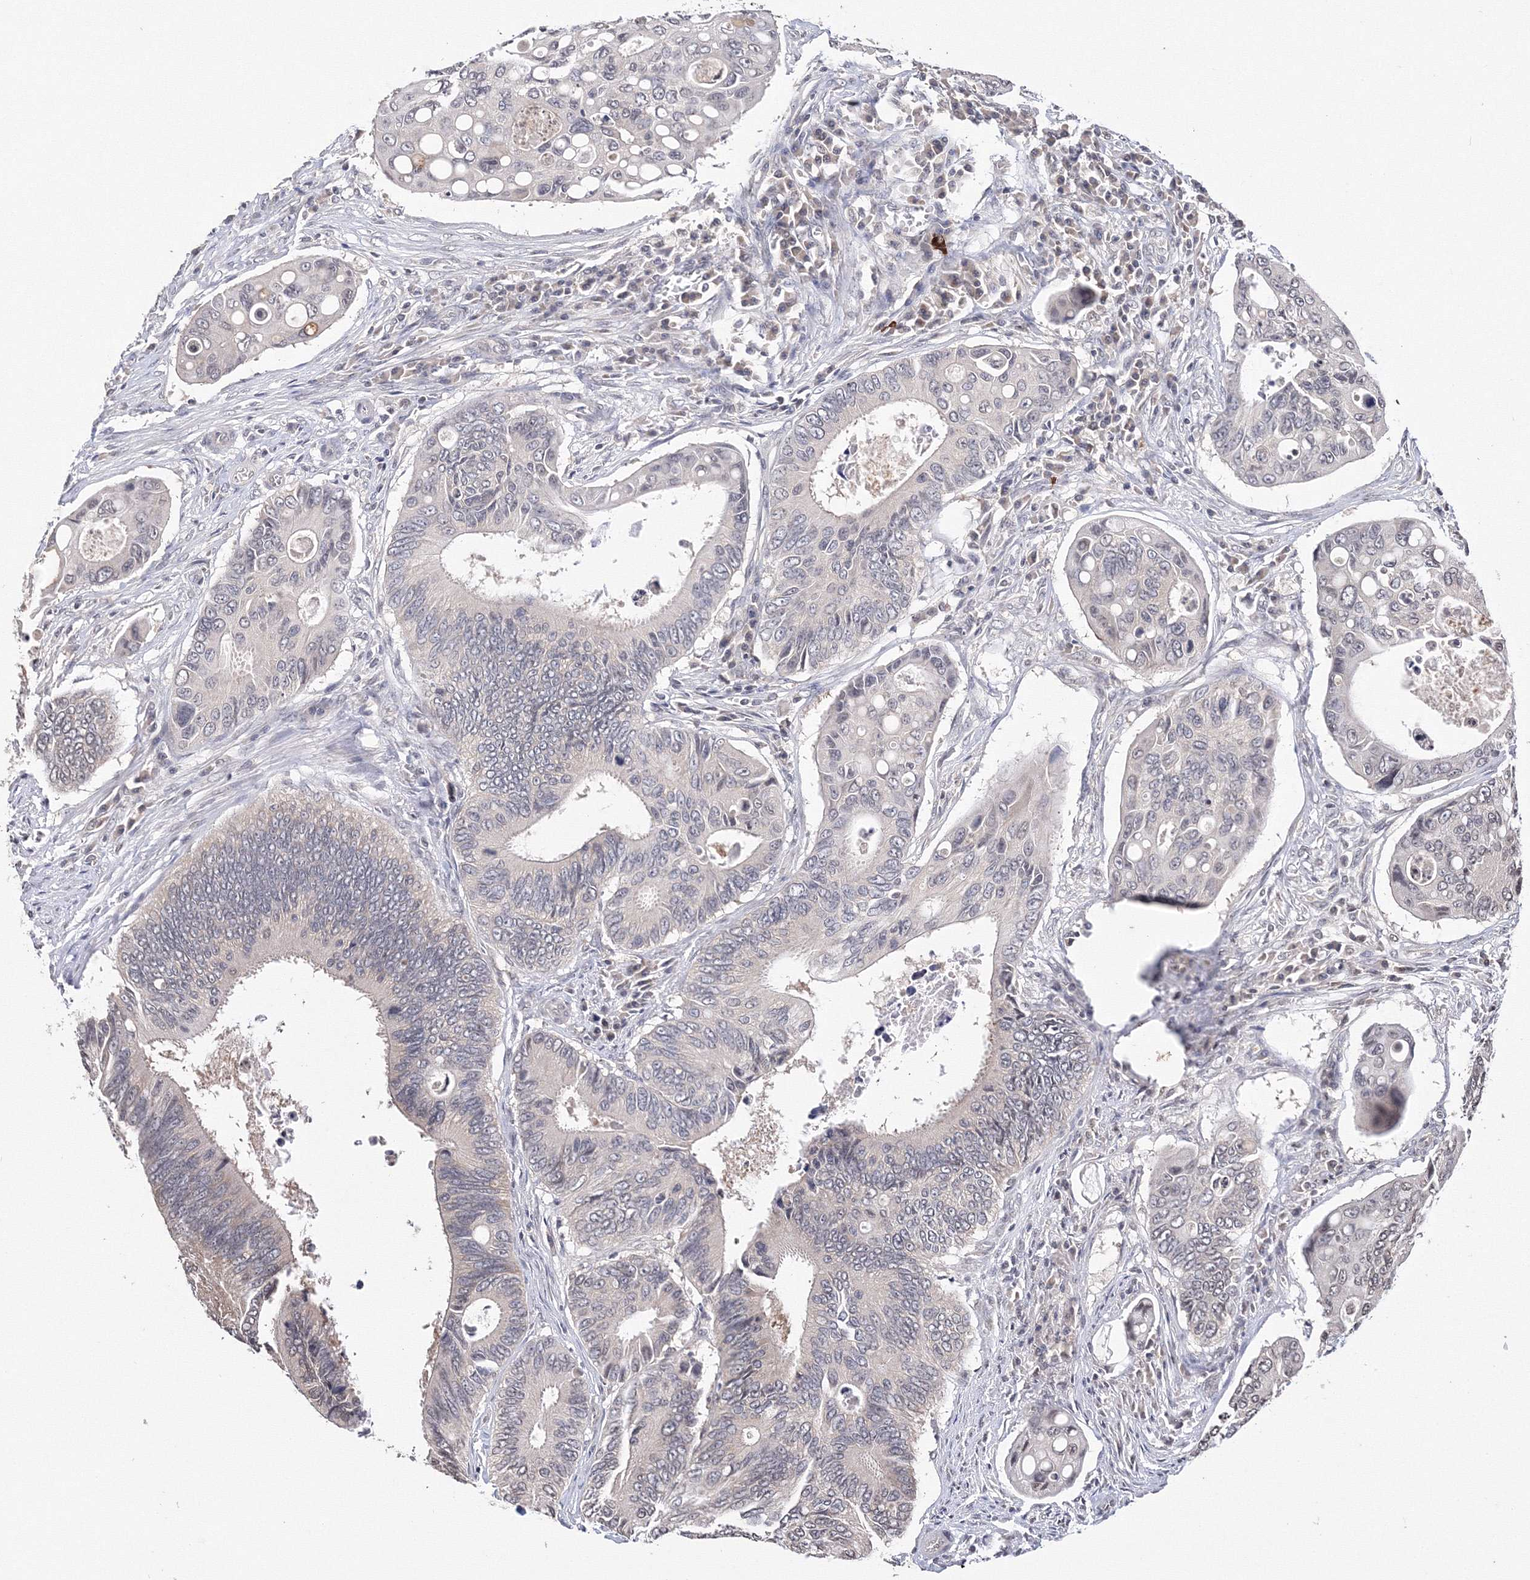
{"staining": {"intensity": "negative", "quantity": "none", "location": "none"}, "tissue": "colorectal cancer", "cell_type": "Tumor cells", "image_type": "cancer", "snomed": [{"axis": "morphology", "description": "Inflammation, NOS"}, {"axis": "morphology", "description": "Adenocarcinoma, NOS"}, {"axis": "topography", "description": "Colon"}], "caption": "Colorectal cancer (adenocarcinoma) stained for a protein using immunohistochemistry (IHC) demonstrates no expression tumor cells.", "gene": "GPN1", "patient": {"sex": "male", "age": 72}}